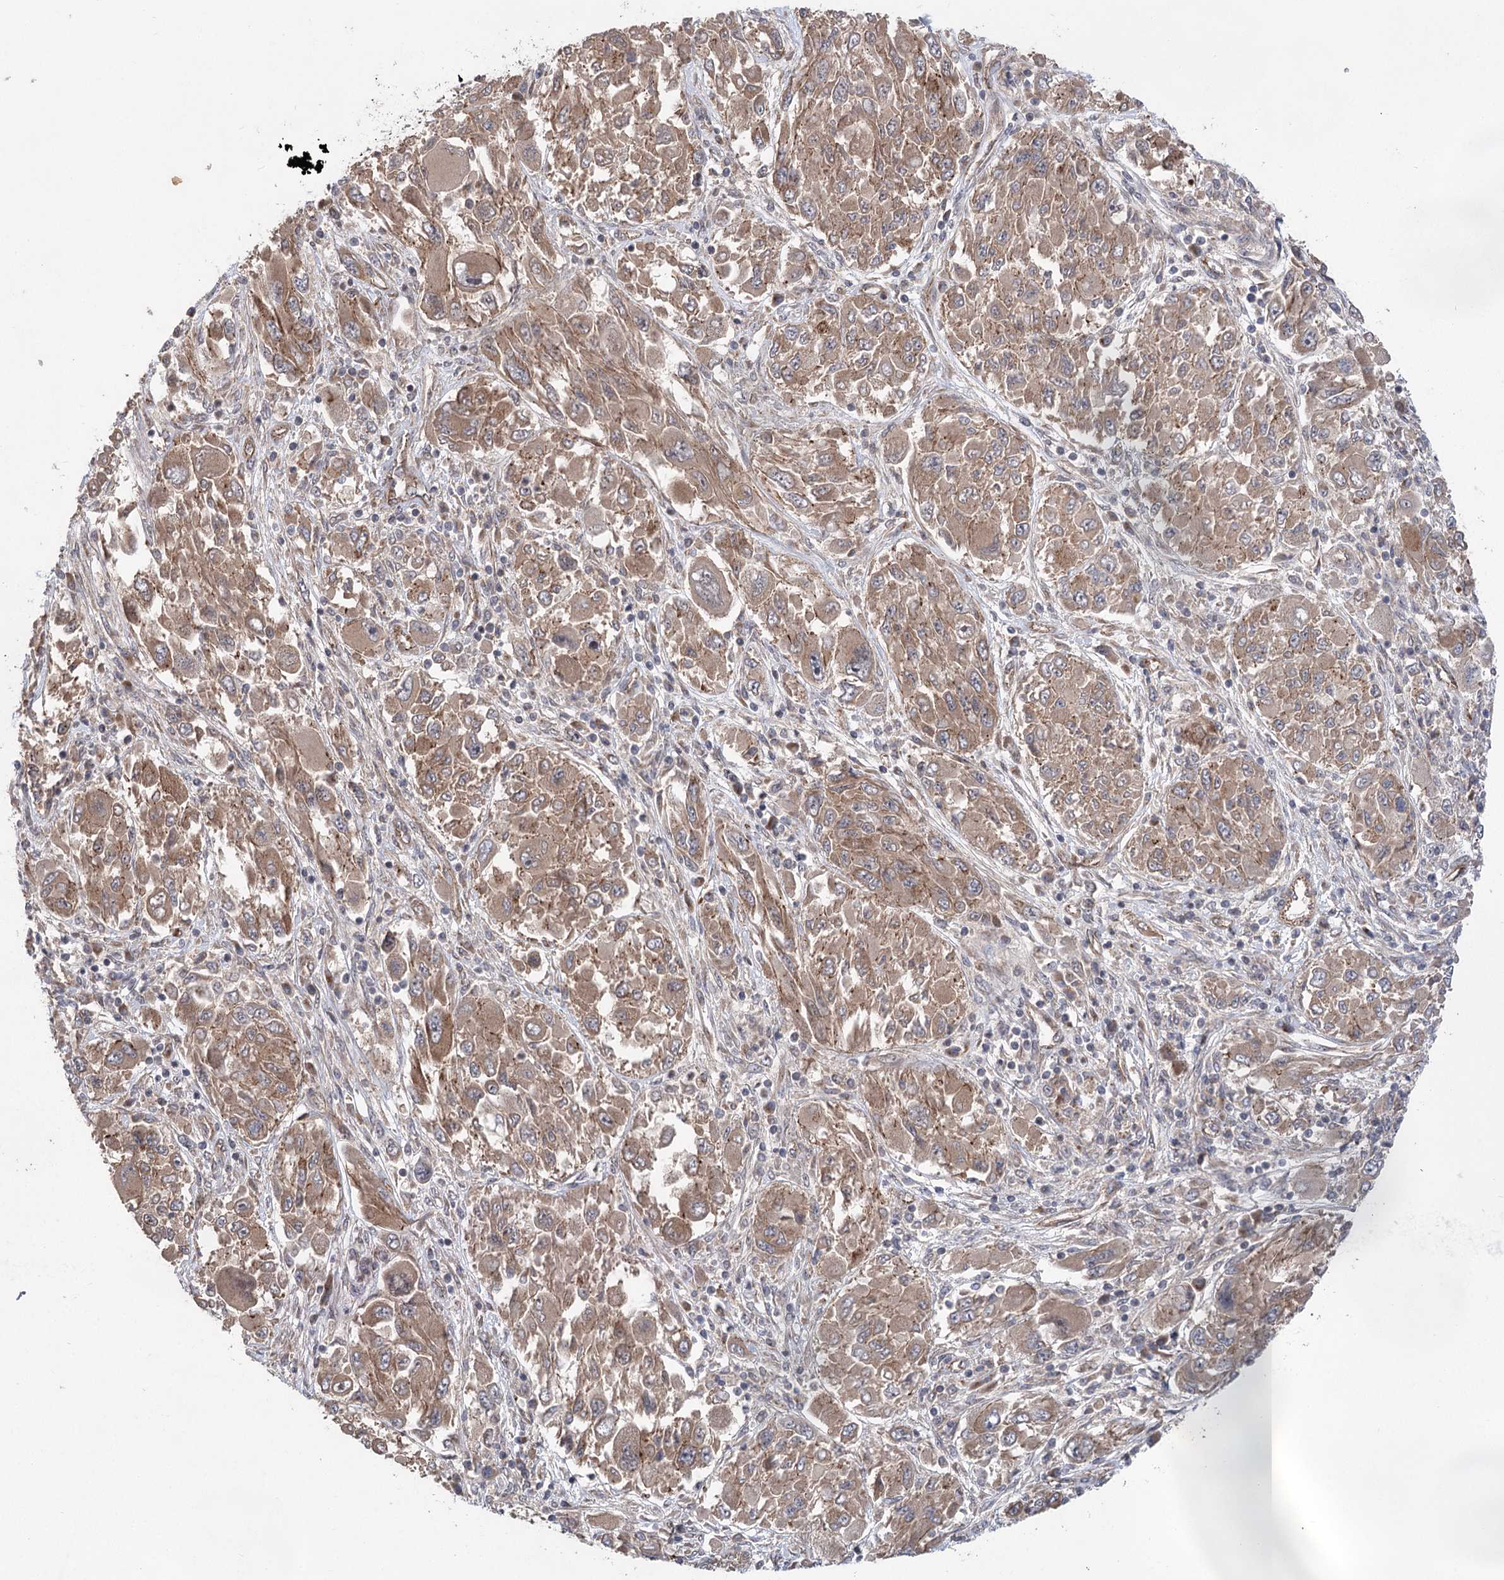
{"staining": {"intensity": "weak", "quantity": ">75%", "location": "cytoplasmic/membranous"}, "tissue": "melanoma", "cell_type": "Tumor cells", "image_type": "cancer", "snomed": [{"axis": "morphology", "description": "Malignant melanoma, NOS"}, {"axis": "topography", "description": "Skin"}], "caption": "Immunohistochemical staining of human malignant melanoma reveals low levels of weak cytoplasmic/membranous positivity in about >75% of tumor cells. (Brightfield microscopy of DAB IHC at high magnification).", "gene": "METTL24", "patient": {"sex": "female", "age": 91}}